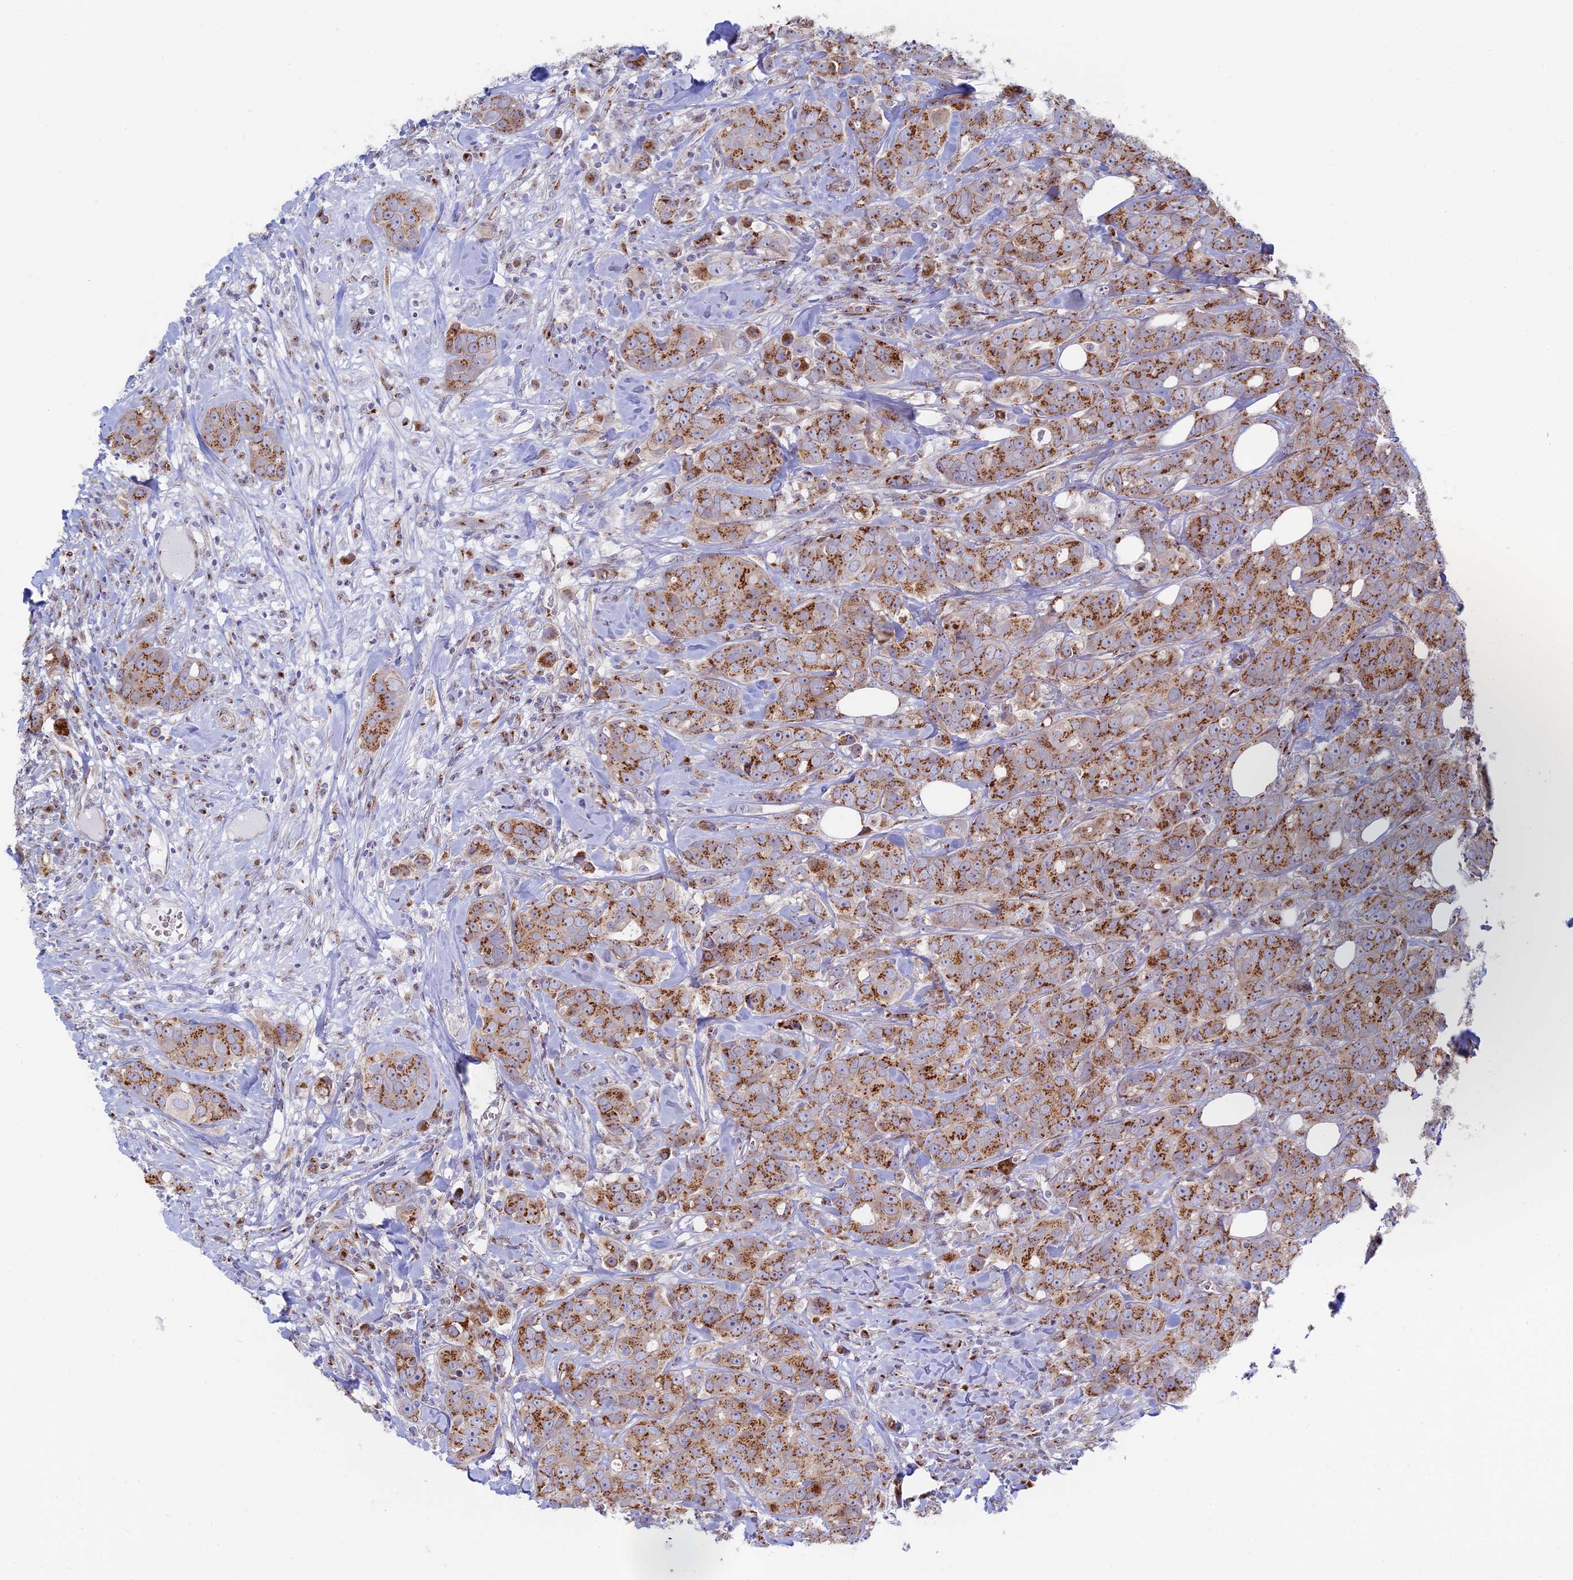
{"staining": {"intensity": "moderate", "quantity": ">75%", "location": "cytoplasmic/membranous"}, "tissue": "breast cancer", "cell_type": "Tumor cells", "image_type": "cancer", "snomed": [{"axis": "morphology", "description": "Duct carcinoma"}, {"axis": "topography", "description": "Breast"}], "caption": "Immunohistochemistry of human breast invasive ductal carcinoma exhibits medium levels of moderate cytoplasmic/membranous expression in approximately >75% of tumor cells.", "gene": "HS2ST1", "patient": {"sex": "female", "age": 43}}